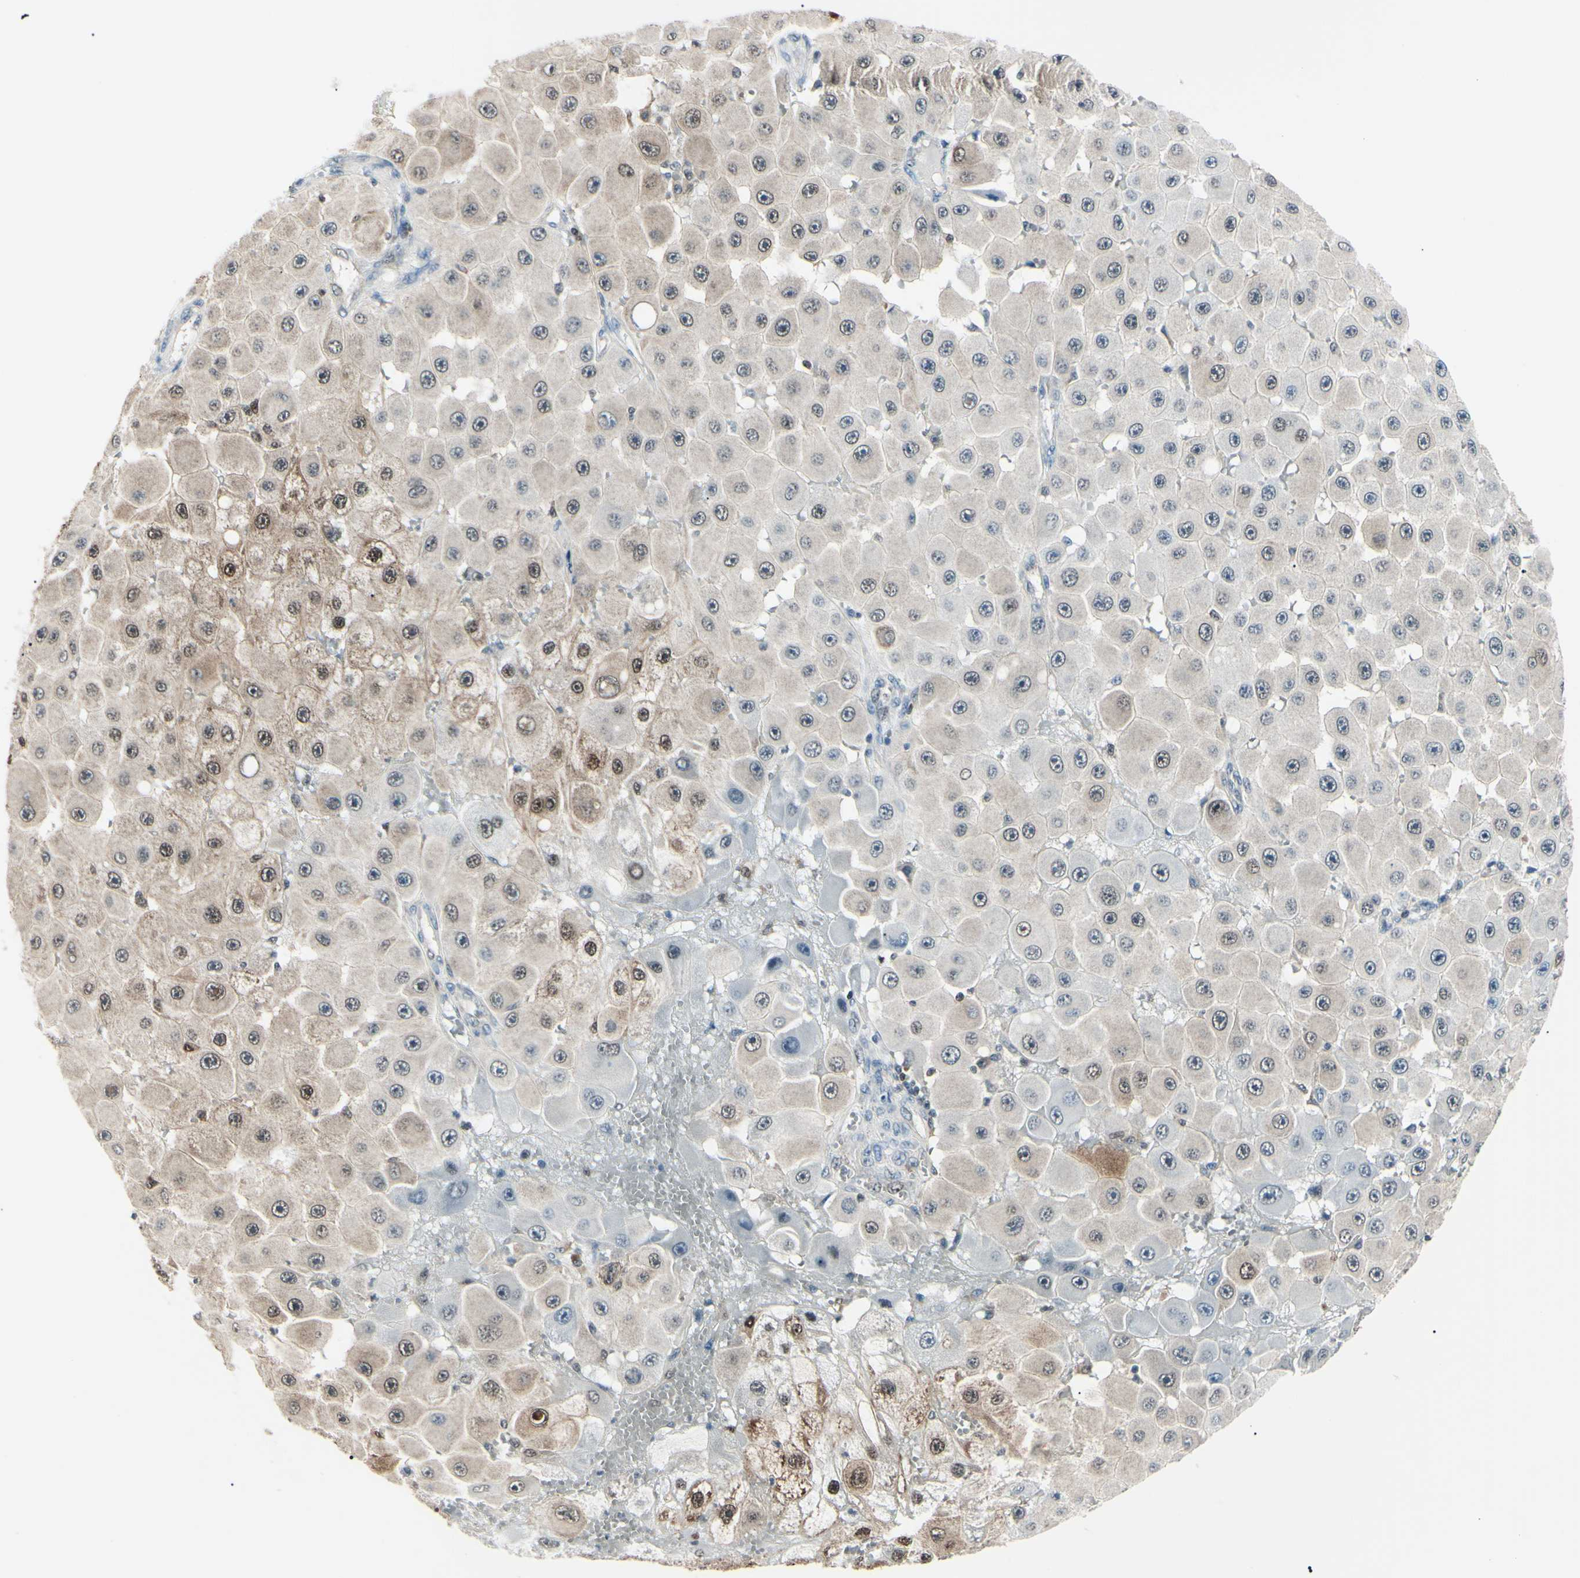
{"staining": {"intensity": "strong", "quantity": "25%-75%", "location": "cytoplasmic/membranous,nuclear"}, "tissue": "melanoma", "cell_type": "Tumor cells", "image_type": "cancer", "snomed": [{"axis": "morphology", "description": "Malignant melanoma, NOS"}, {"axis": "topography", "description": "Skin"}], "caption": "DAB immunohistochemical staining of melanoma reveals strong cytoplasmic/membranous and nuclear protein expression in approximately 25%-75% of tumor cells.", "gene": "PGK1", "patient": {"sex": "female", "age": 81}}